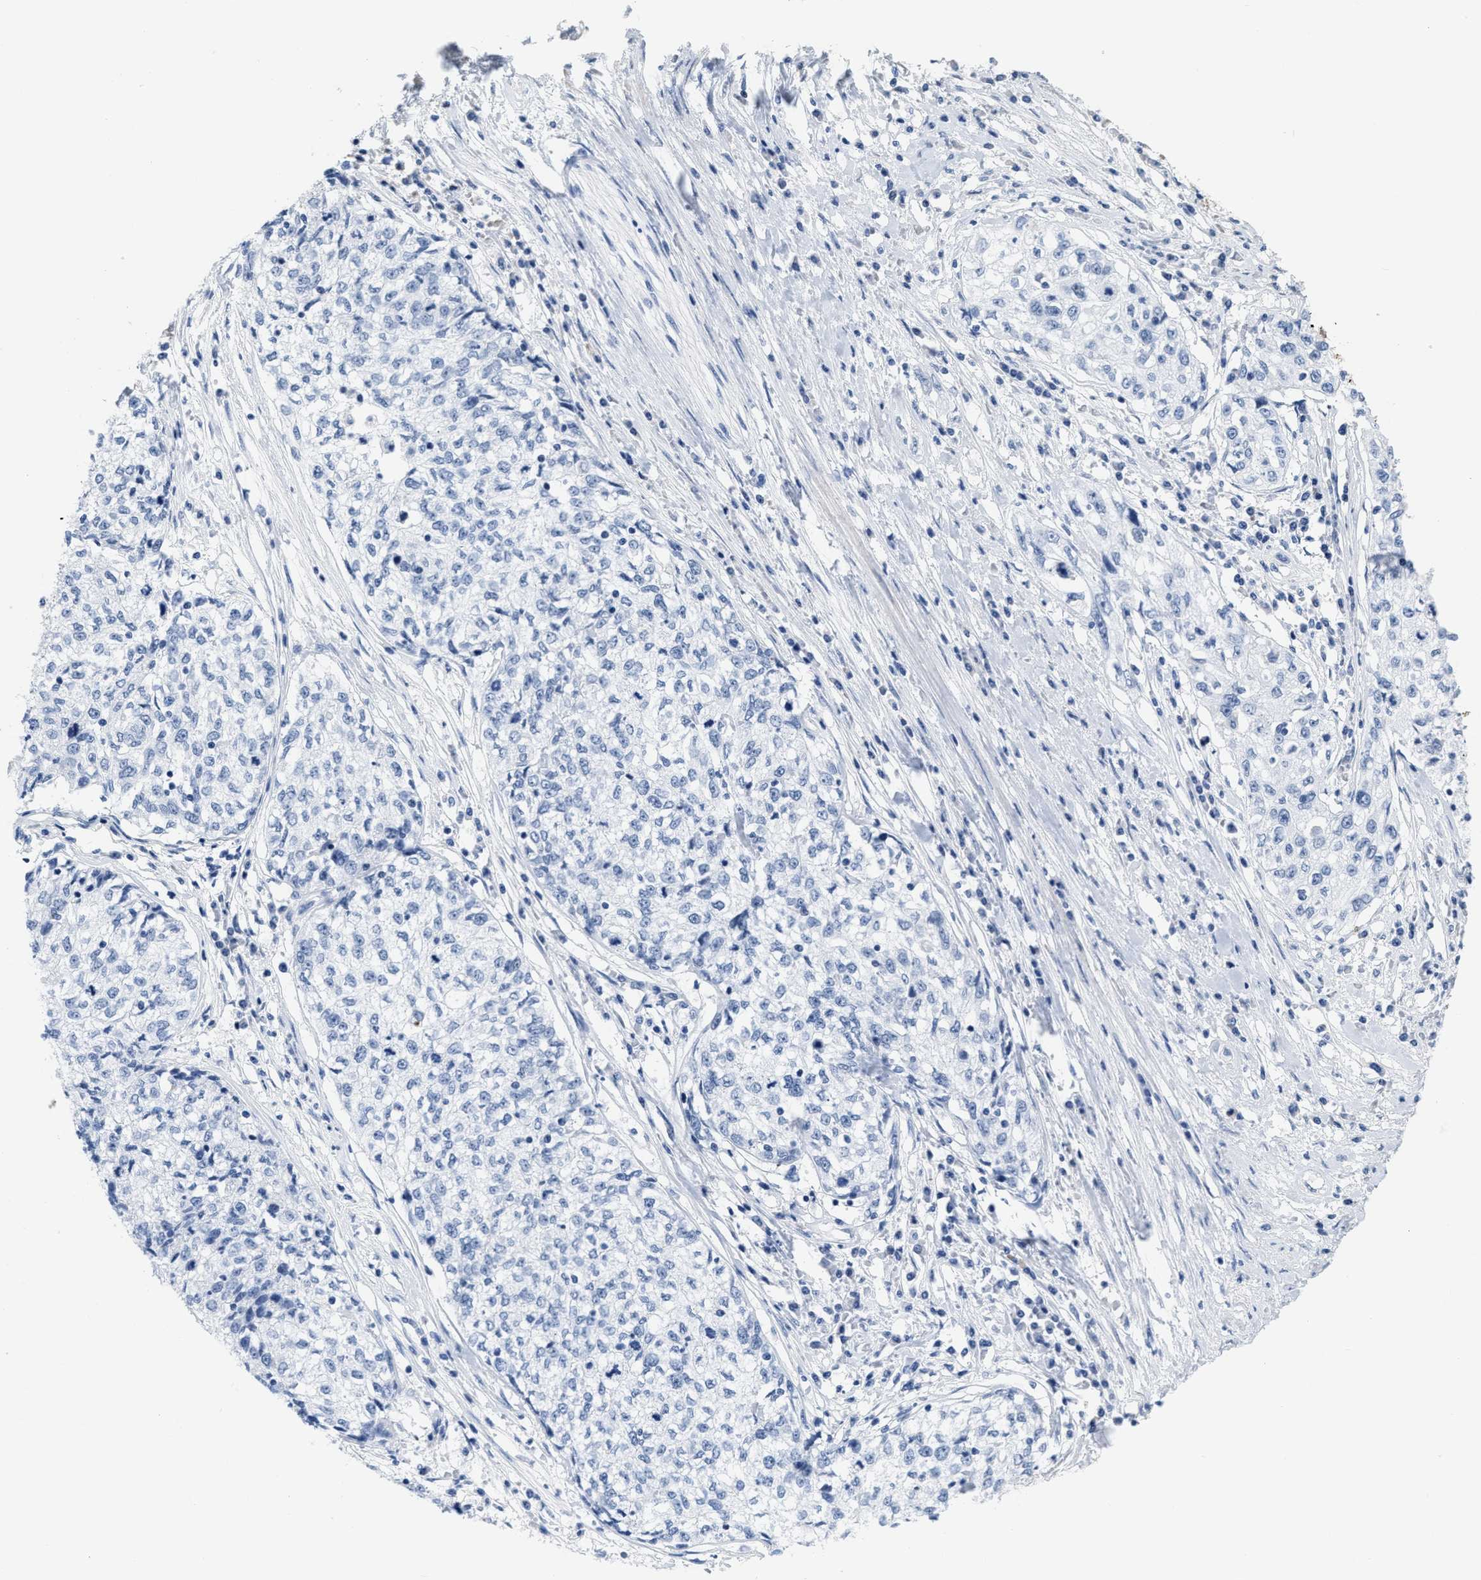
{"staining": {"intensity": "negative", "quantity": "none", "location": "none"}, "tissue": "cervical cancer", "cell_type": "Tumor cells", "image_type": "cancer", "snomed": [{"axis": "morphology", "description": "Squamous cell carcinoma, NOS"}, {"axis": "topography", "description": "Cervix"}], "caption": "Human cervical squamous cell carcinoma stained for a protein using immunohistochemistry (IHC) displays no expression in tumor cells.", "gene": "CRYM", "patient": {"sex": "female", "age": 57}}